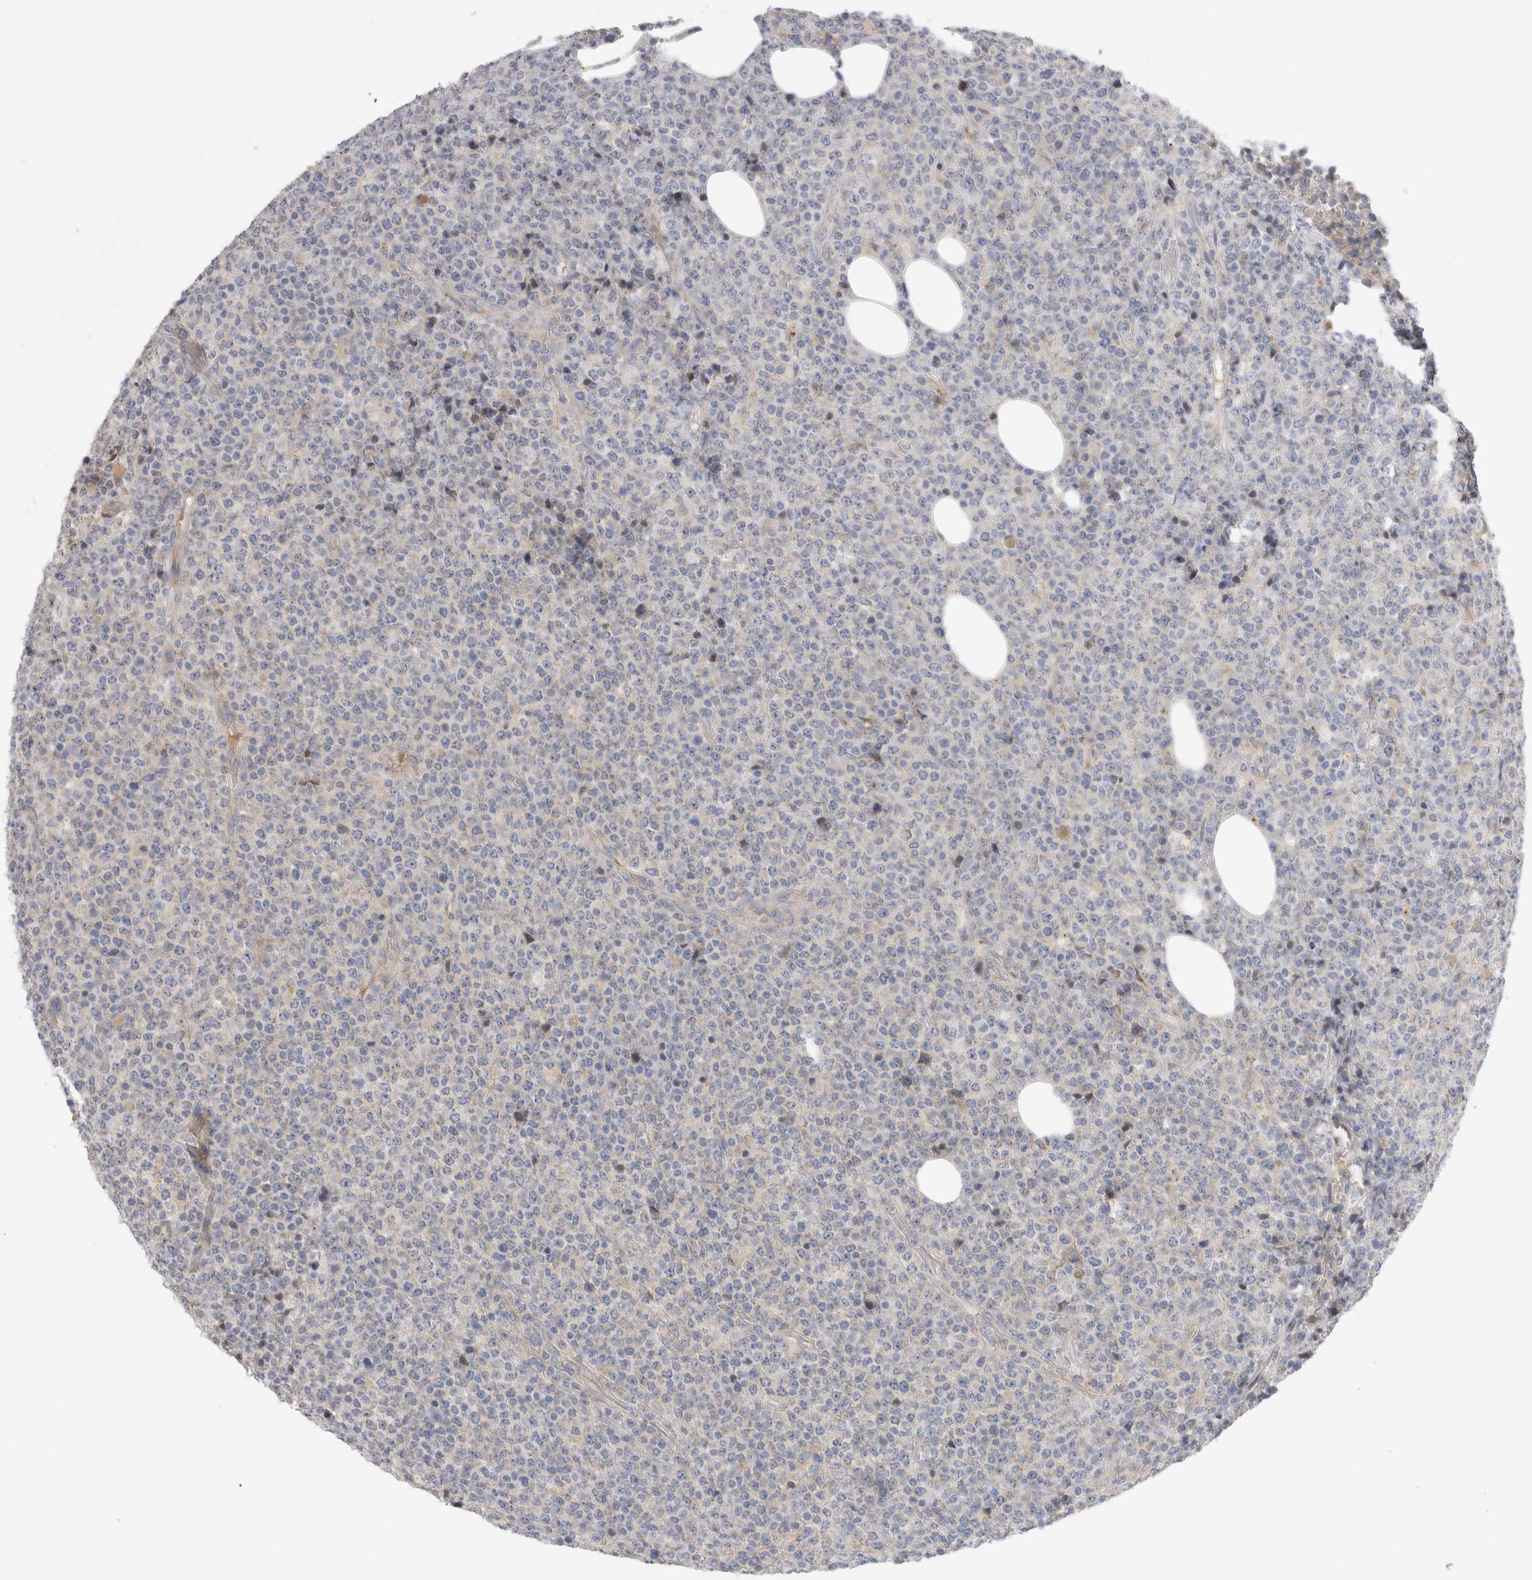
{"staining": {"intensity": "negative", "quantity": "none", "location": "none"}, "tissue": "lymphoma", "cell_type": "Tumor cells", "image_type": "cancer", "snomed": [{"axis": "morphology", "description": "Malignant lymphoma, non-Hodgkin's type, High grade"}, {"axis": "topography", "description": "Lymph node"}], "caption": "A high-resolution image shows immunohistochemistry staining of high-grade malignant lymphoma, non-Hodgkin's type, which displays no significant staining in tumor cells. (DAB (3,3'-diaminobenzidine) immunohistochemistry with hematoxylin counter stain).", "gene": "GAA", "patient": {"sex": "male", "age": 13}}